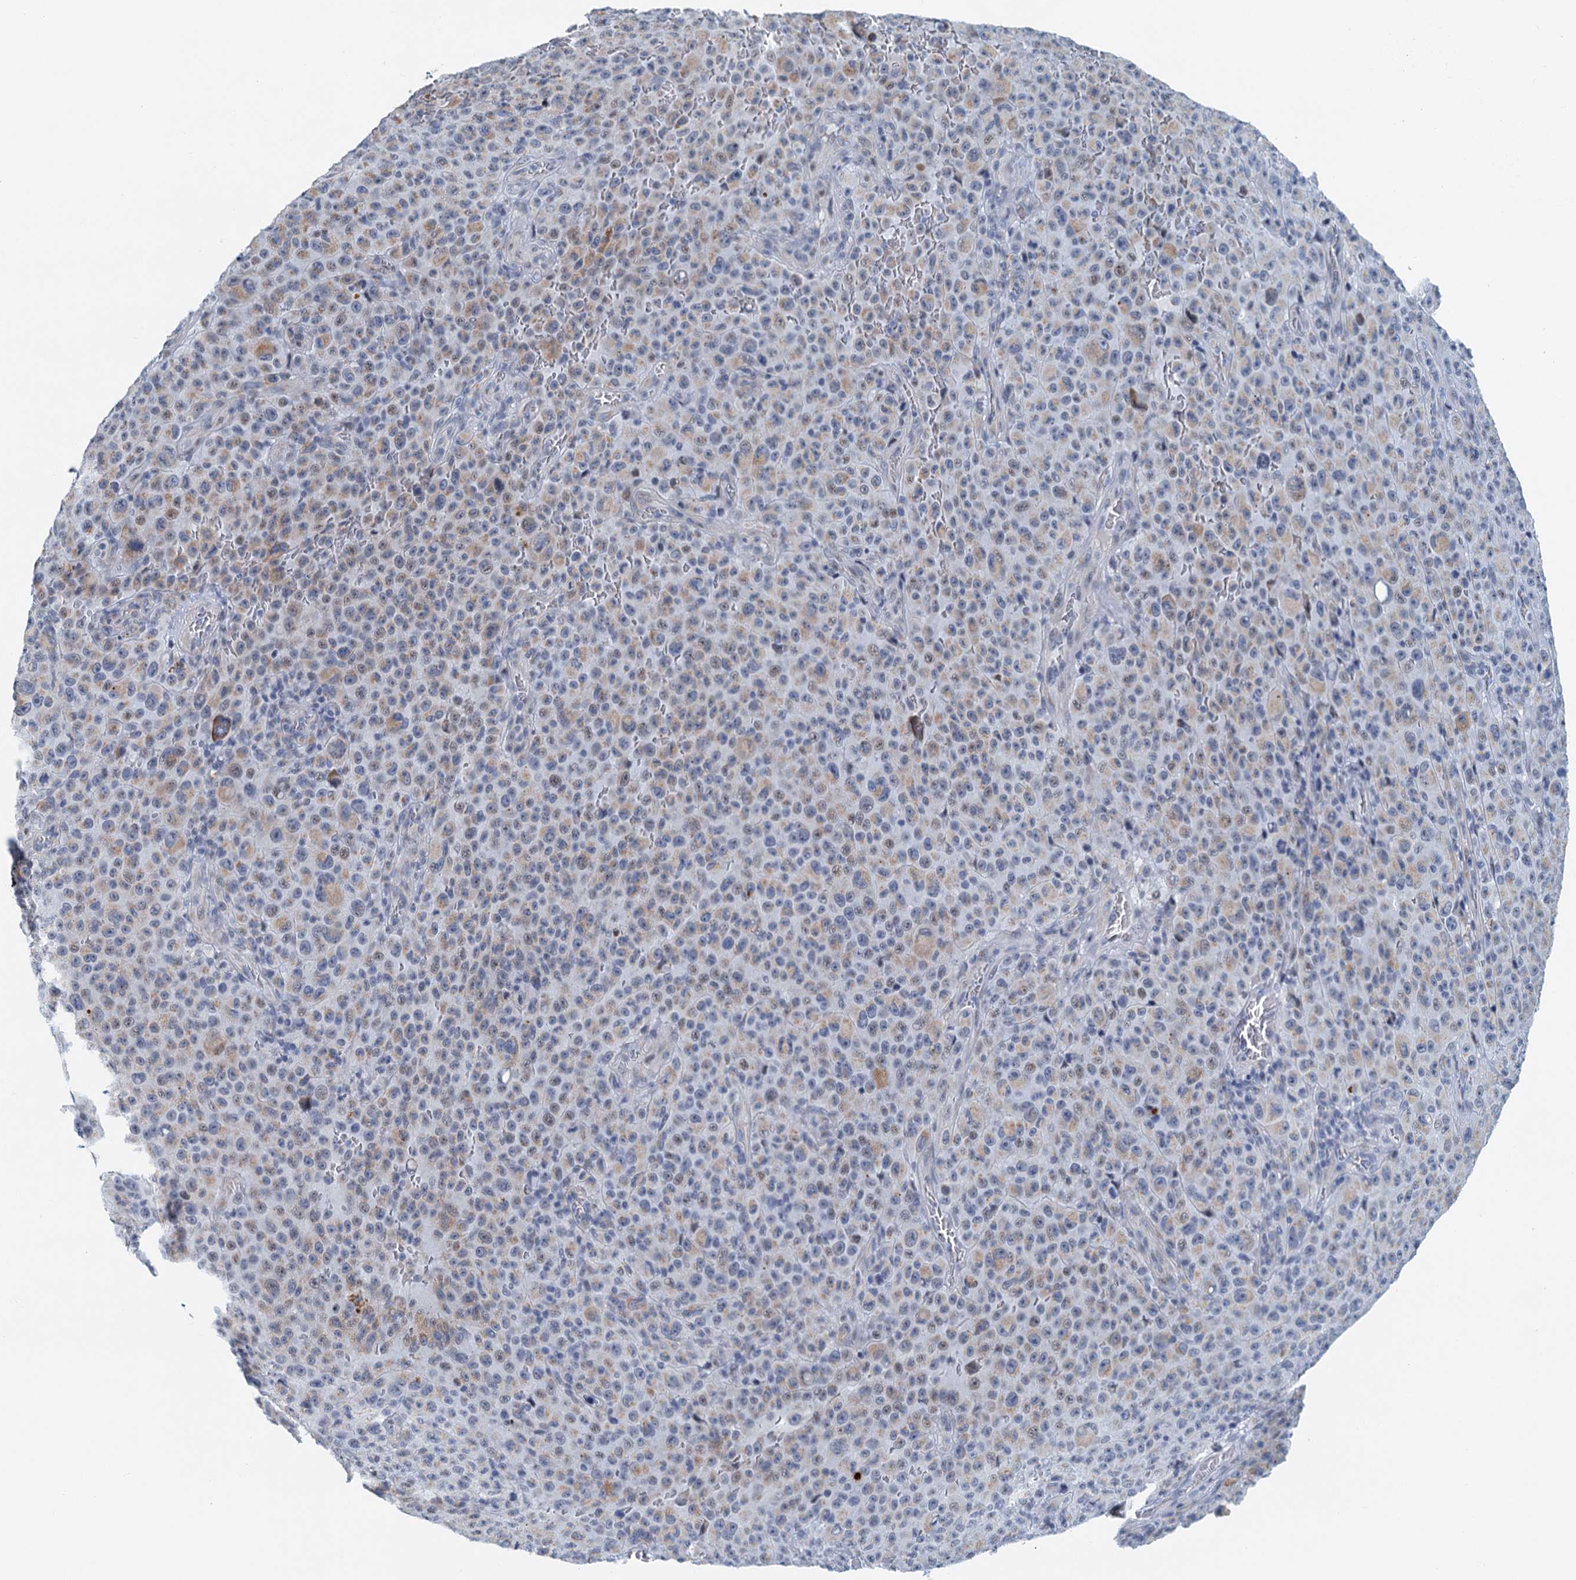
{"staining": {"intensity": "weak", "quantity": ">75%", "location": "cytoplasmic/membranous"}, "tissue": "melanoma", "cell_type": "Tumor cells", "image_type": "cancer", "snomed": [{"axis": "morphology", "description": "Malignant melanoma, NOS"}, {"axis": "topography", "description": "Skin"}], "caption": "IHC of malignant melanoma displays low levels of weak cytoplasmic/membranous expression in about >75% of tumor cells.", "gene": "ZNF527", "patient": {"sex": "female", "age": 82}}